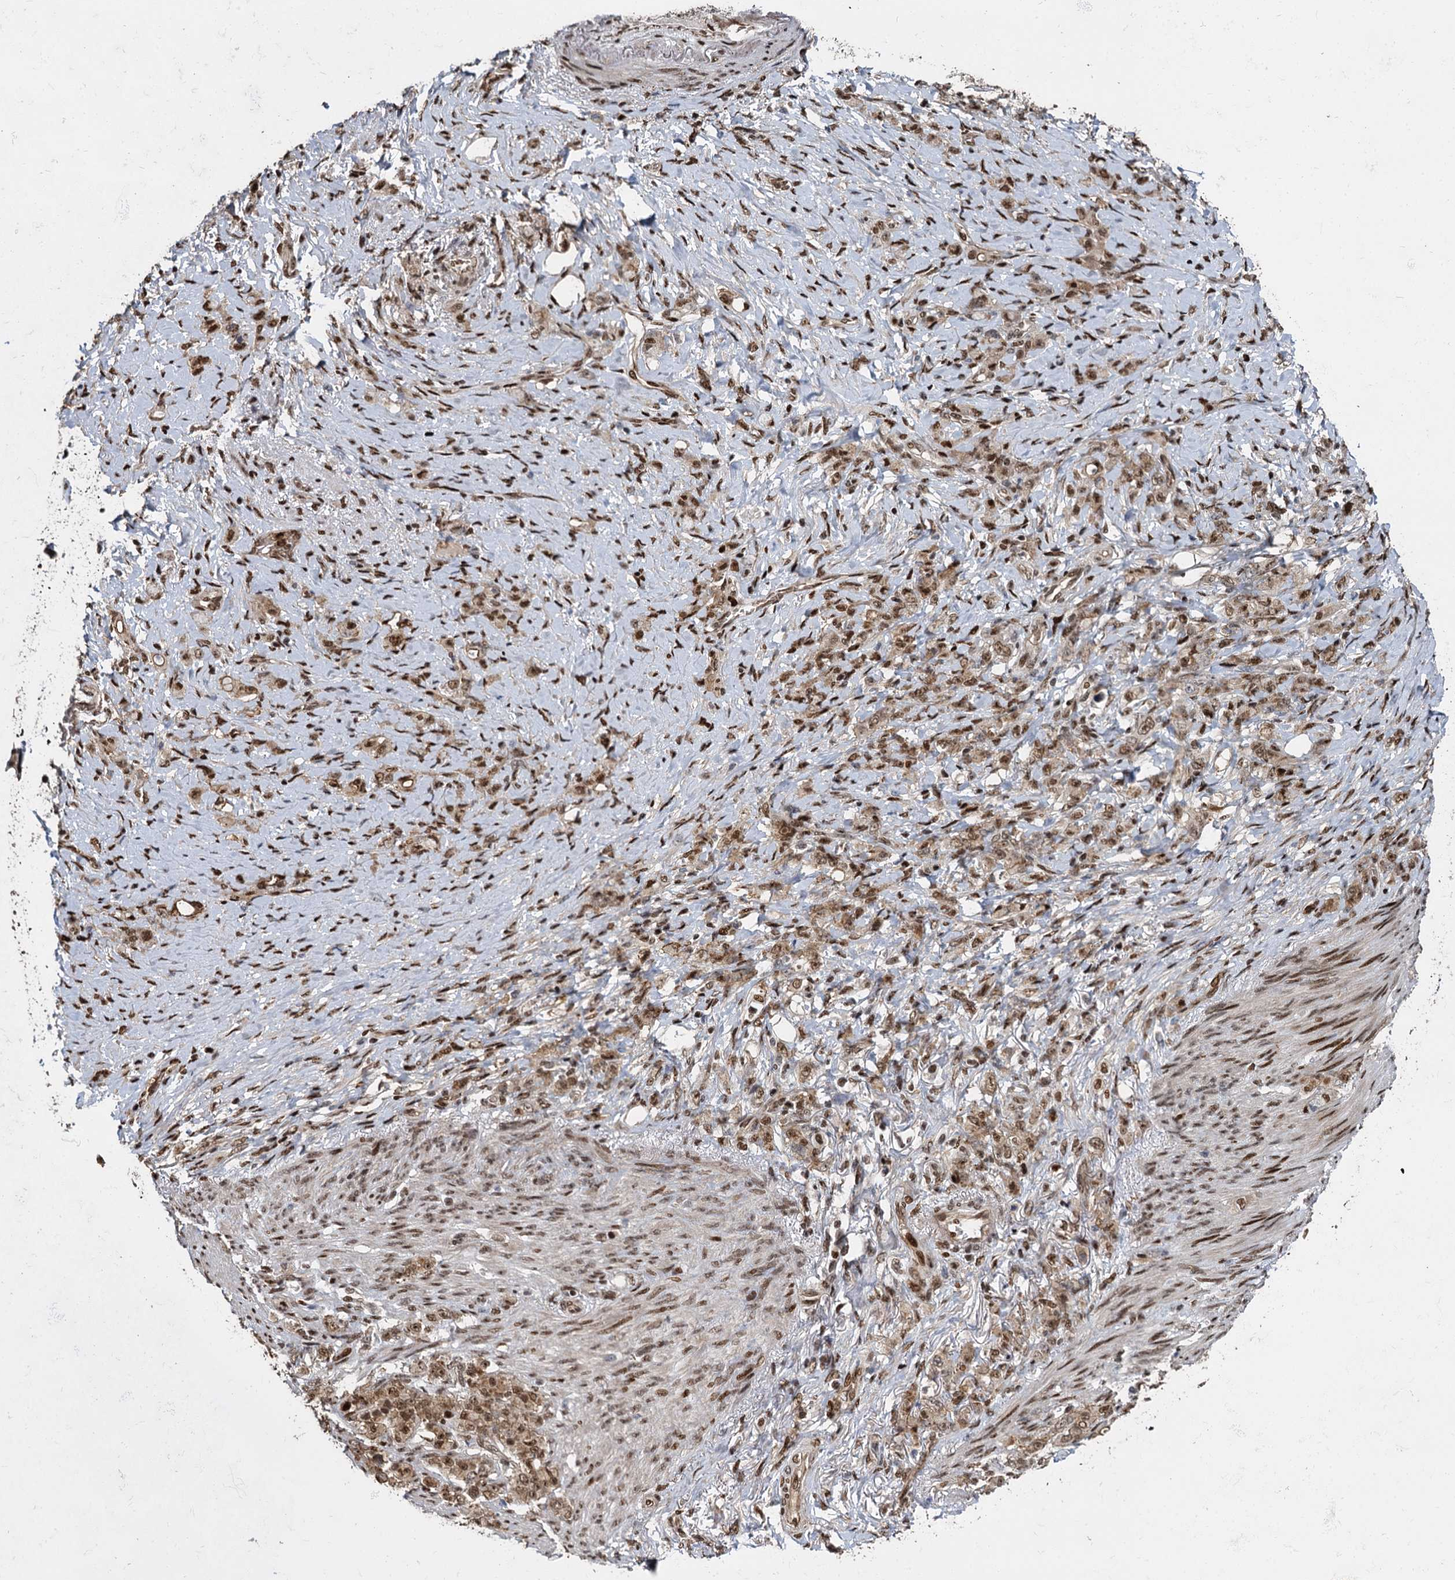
{"staining": {"intensity": "moderate", "quantity": ">75%", "location": "nuclear"}, "tissue": "stomach cancer", "cell_type": "Tumor cells", "image_type": "cancer", "snomed": [{"axis": "morphology", "description": "Adenocarcinoma, NOS"}, {"axis": "topography", "description": "Stomach"}], "caption": "Tumor cells display medium levels of moderate nuclear positivity in about >75% of cells in adenocarcinoma (stomach). The staining was performed using DAB to visualize the protein expression in brown, while the nuclei were stained in blue with hematoxylin (Magnification: 20x).", "gene": "ANKRD49", "patient": {"sex": "female", "age": 79}}